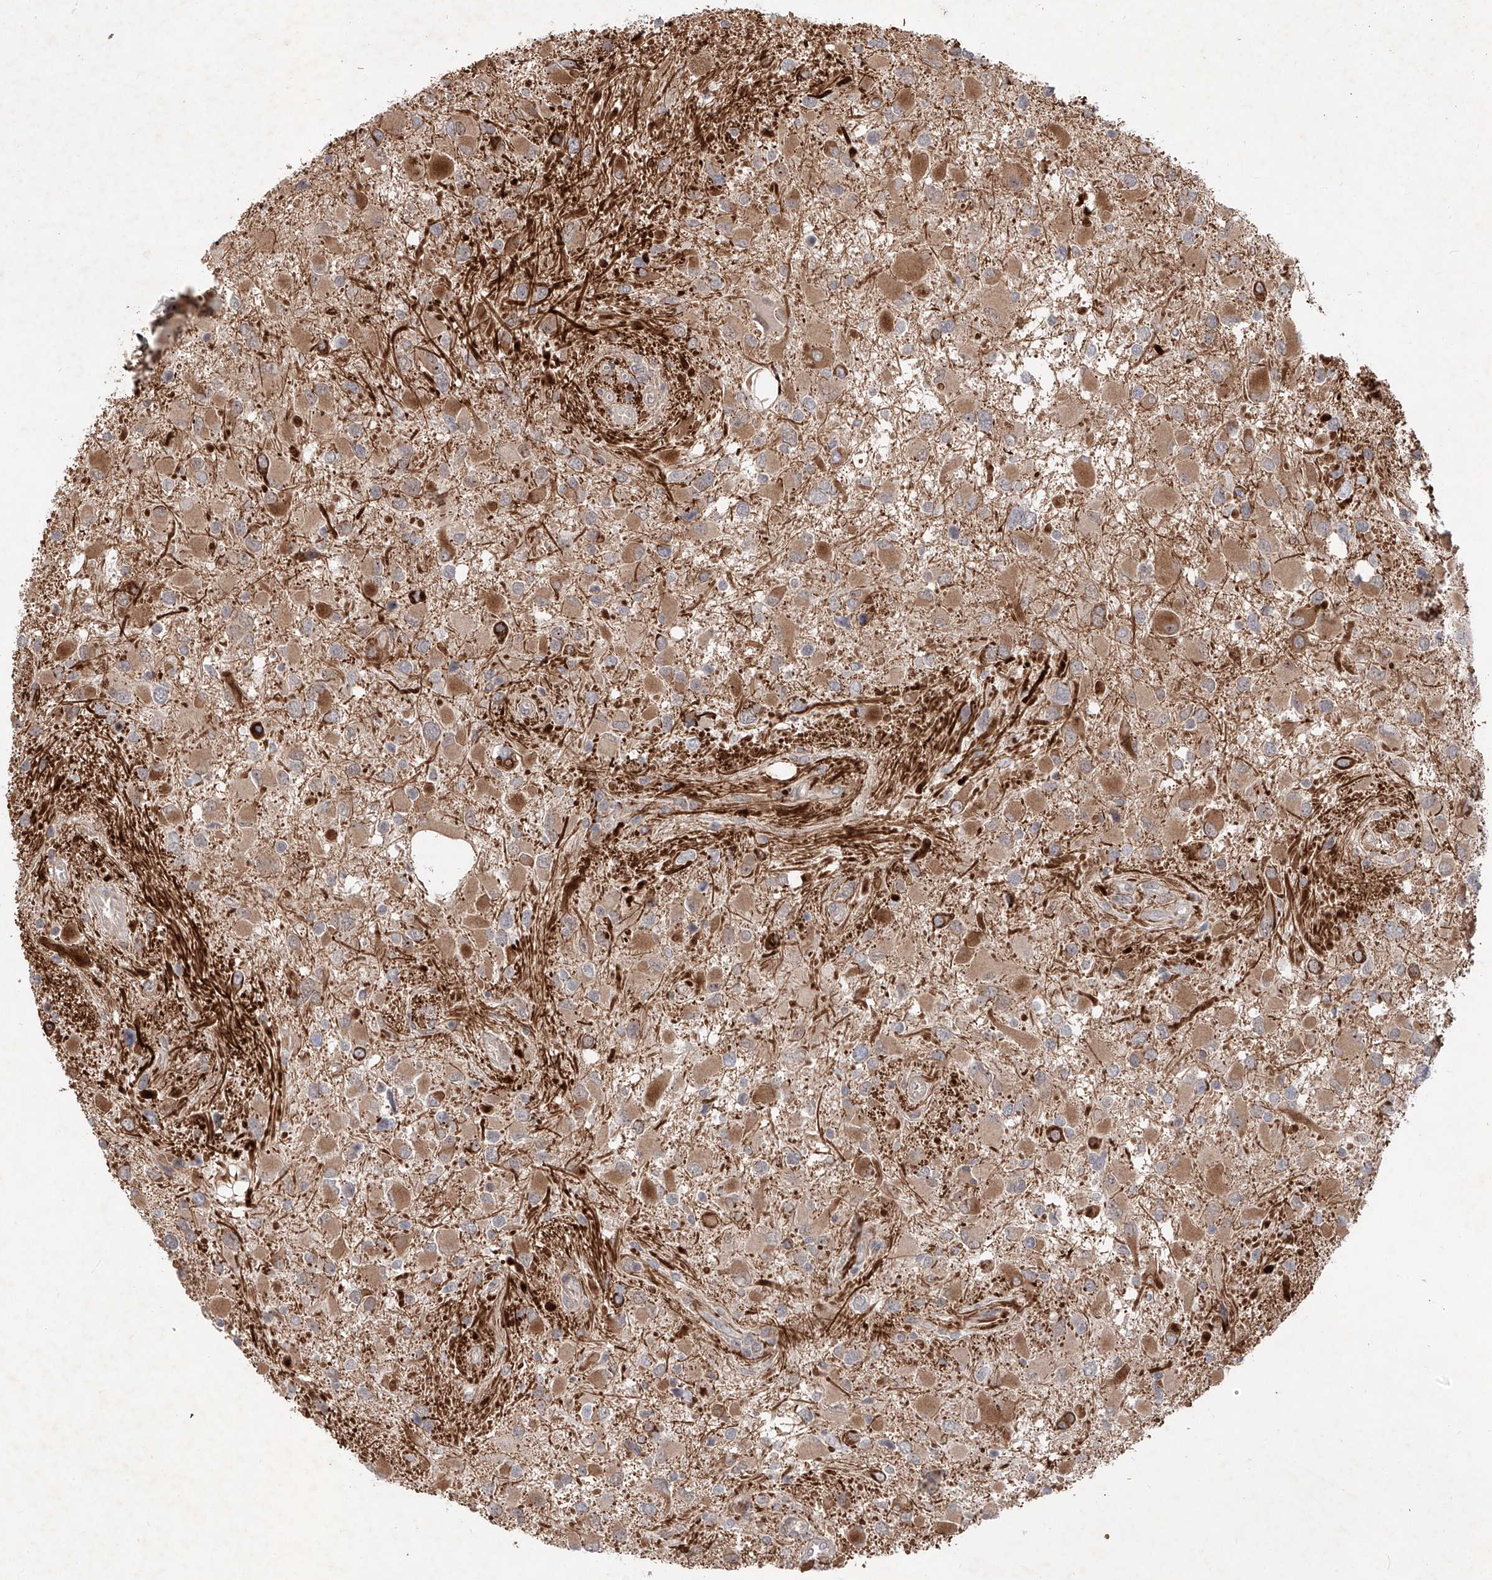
{"staining": {"intensity": "moderate", "quantity": "<25%", "location": "cytoplasmic/membranous"}, "tissue": "glioma", "cell_type": "Tumor cells", "image_type": "cancer", "snomed": [{"axis": "morphology", "description": "Glioma, malignant, High grade"}, {"axis": "topography", "description": "Brain"}], "caption": "A micrograph of human glioma stained for a protein reveals moderate cytoplasmic/membranous brown staining in tumor cells.", "gene": "FAM135A", "patient": {"sex": "male", "age": 53}}